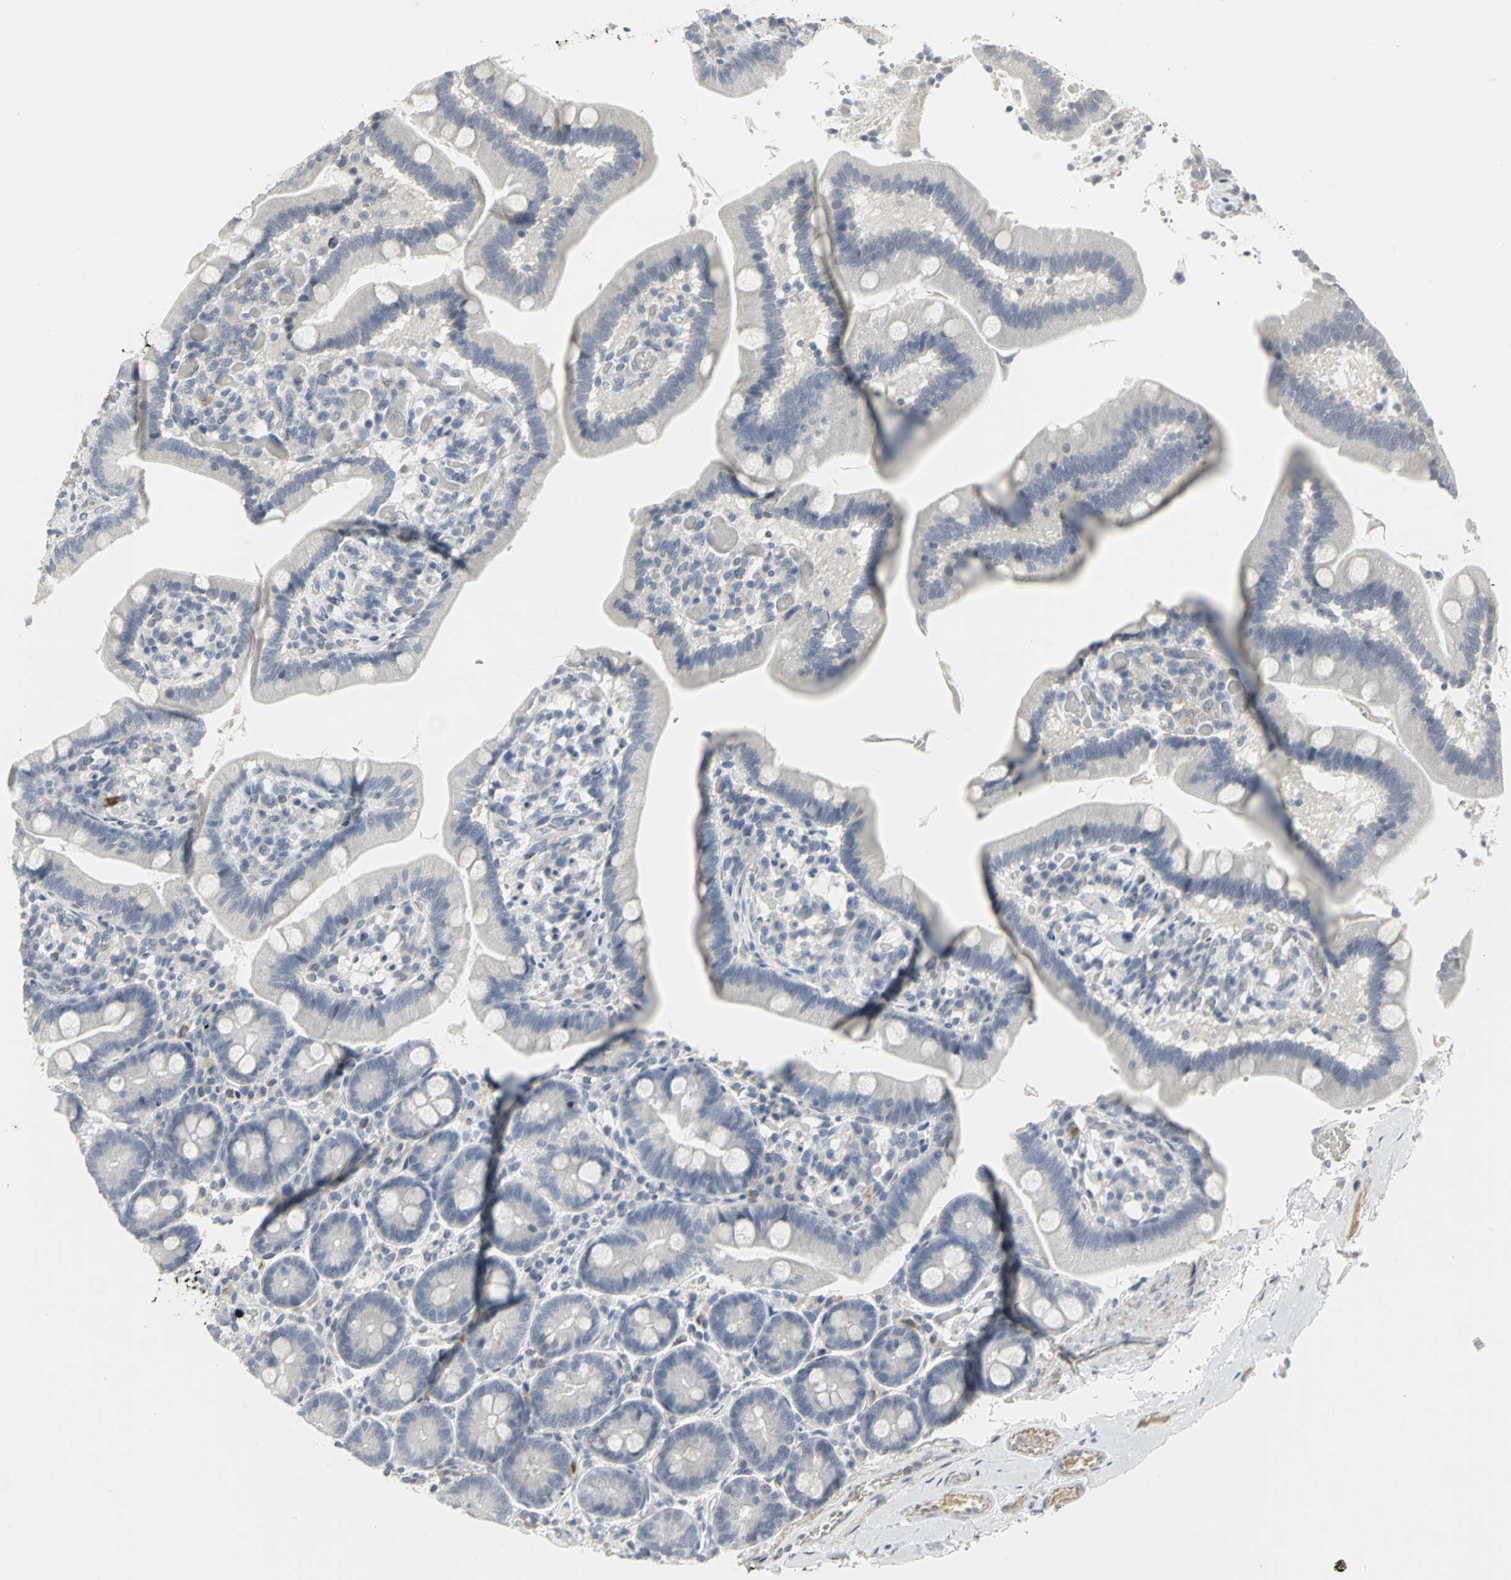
{"staining": {"intensity": "moderate", "quantity": "<25%", "location": "cytoplasmic/membranous"}, "tissue": "duodenum", "cell_type": "Glandular cells", "image_type": "normal", "snomed": [{"axis": "morphology", "description": "Normal tissue, NOS"}, {"axis": "topography", "description": "Duodenum"}], "caption": "Immunohistochemical staining of unremarkable human duodenum shows <25% levels of moderate cytoplasmic/membranous protein staining in approximately <25% of glandular cells.", "gene": "ZIC1", "patient": {"sex": "male", "age": 66}}